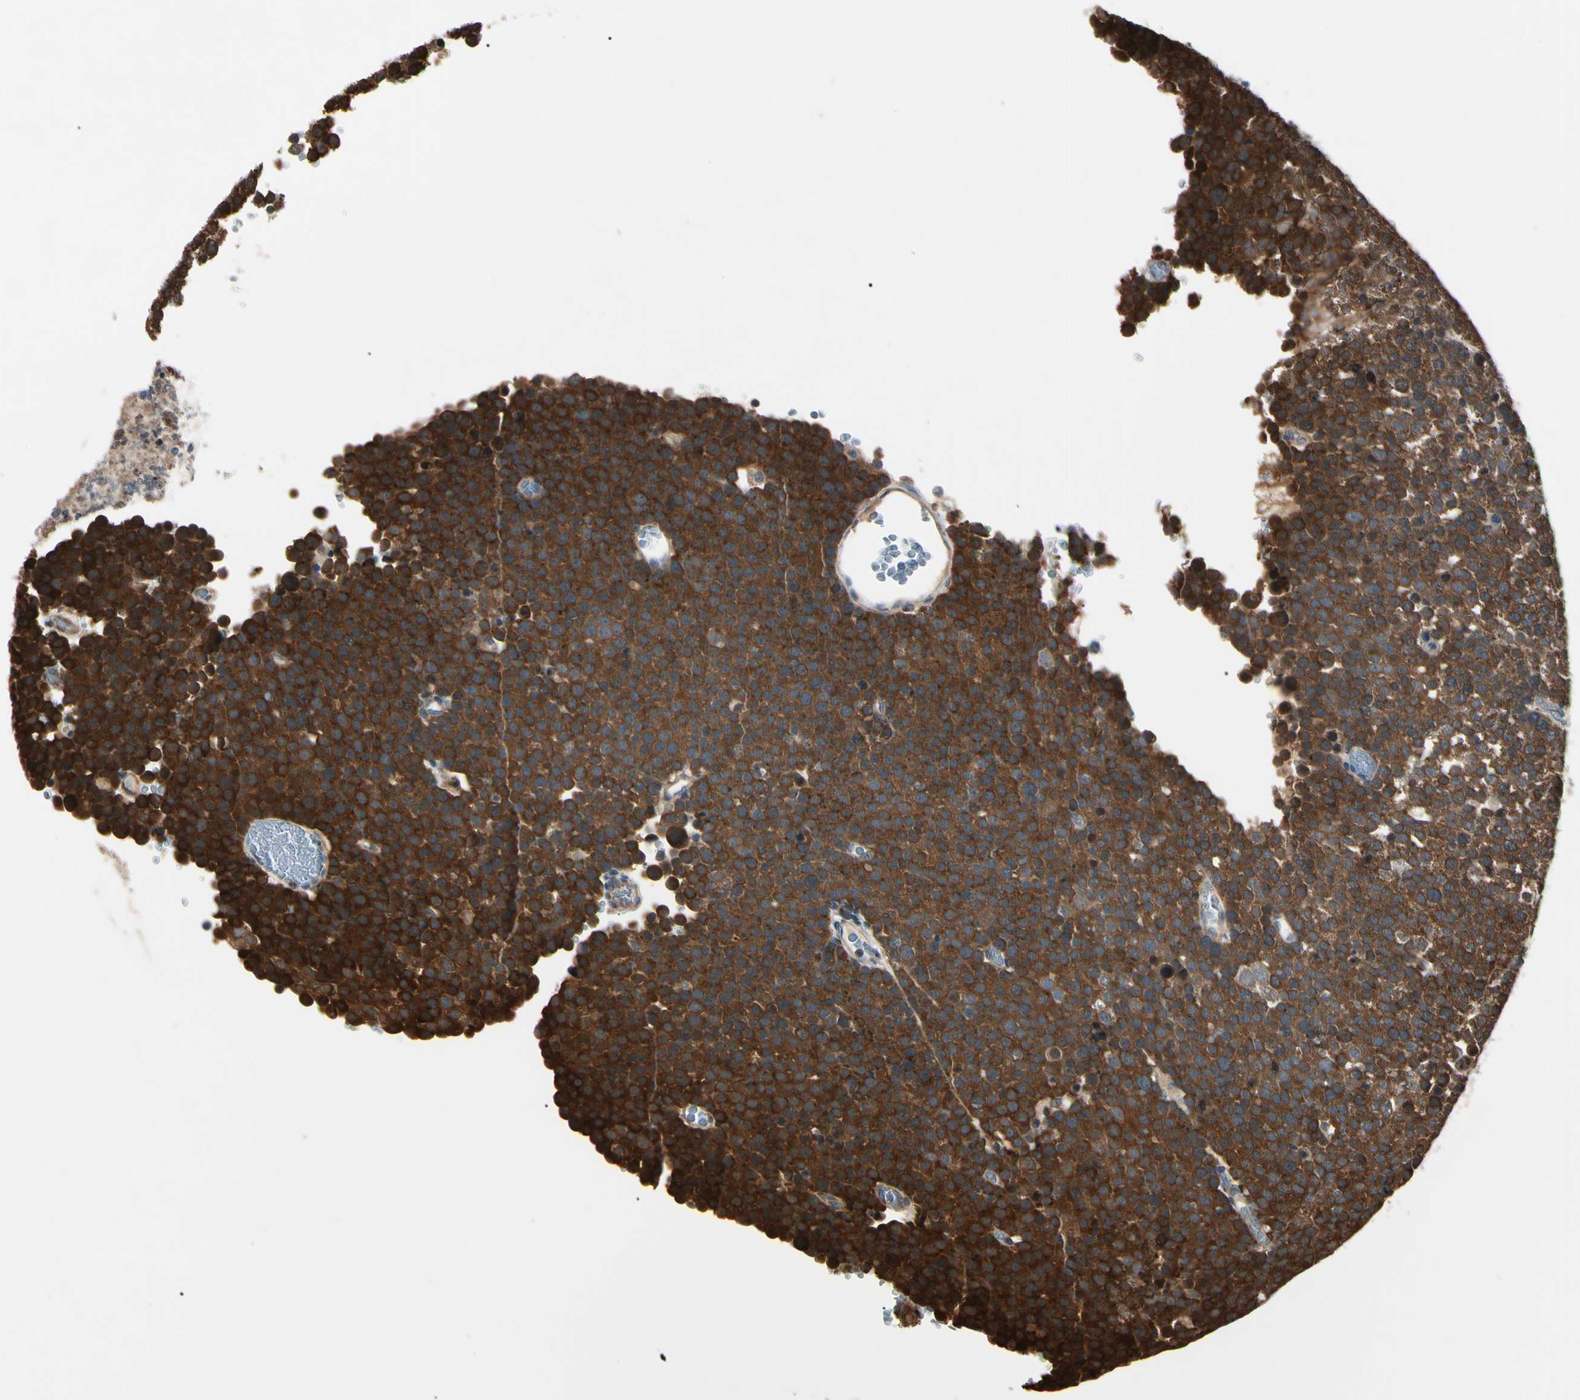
{"staining": {"intensity": "strong", "quantity": ">75%", "location": "cytoplasmic/membranous"}, "tissue": "testis cancer", "cell_type": "Tumor cells", "image_type": "cancer", "snomed": [{"axis": "morphology", "description": "Seminoma, NOS"}, {"axis": "topography", "description": "Testis"}], "caption": "Protein staining exhibits strong cytoplasmic/membranous staining in approximately >75% of tumor cells in testis cancer (seminoma). Using DAB (brown) and hematoxylin (blue) stains, captured at high magnification using brightfield microscopy.", "gene": "MAPRE1", "patient": {"sex": "male", "age": 71}}